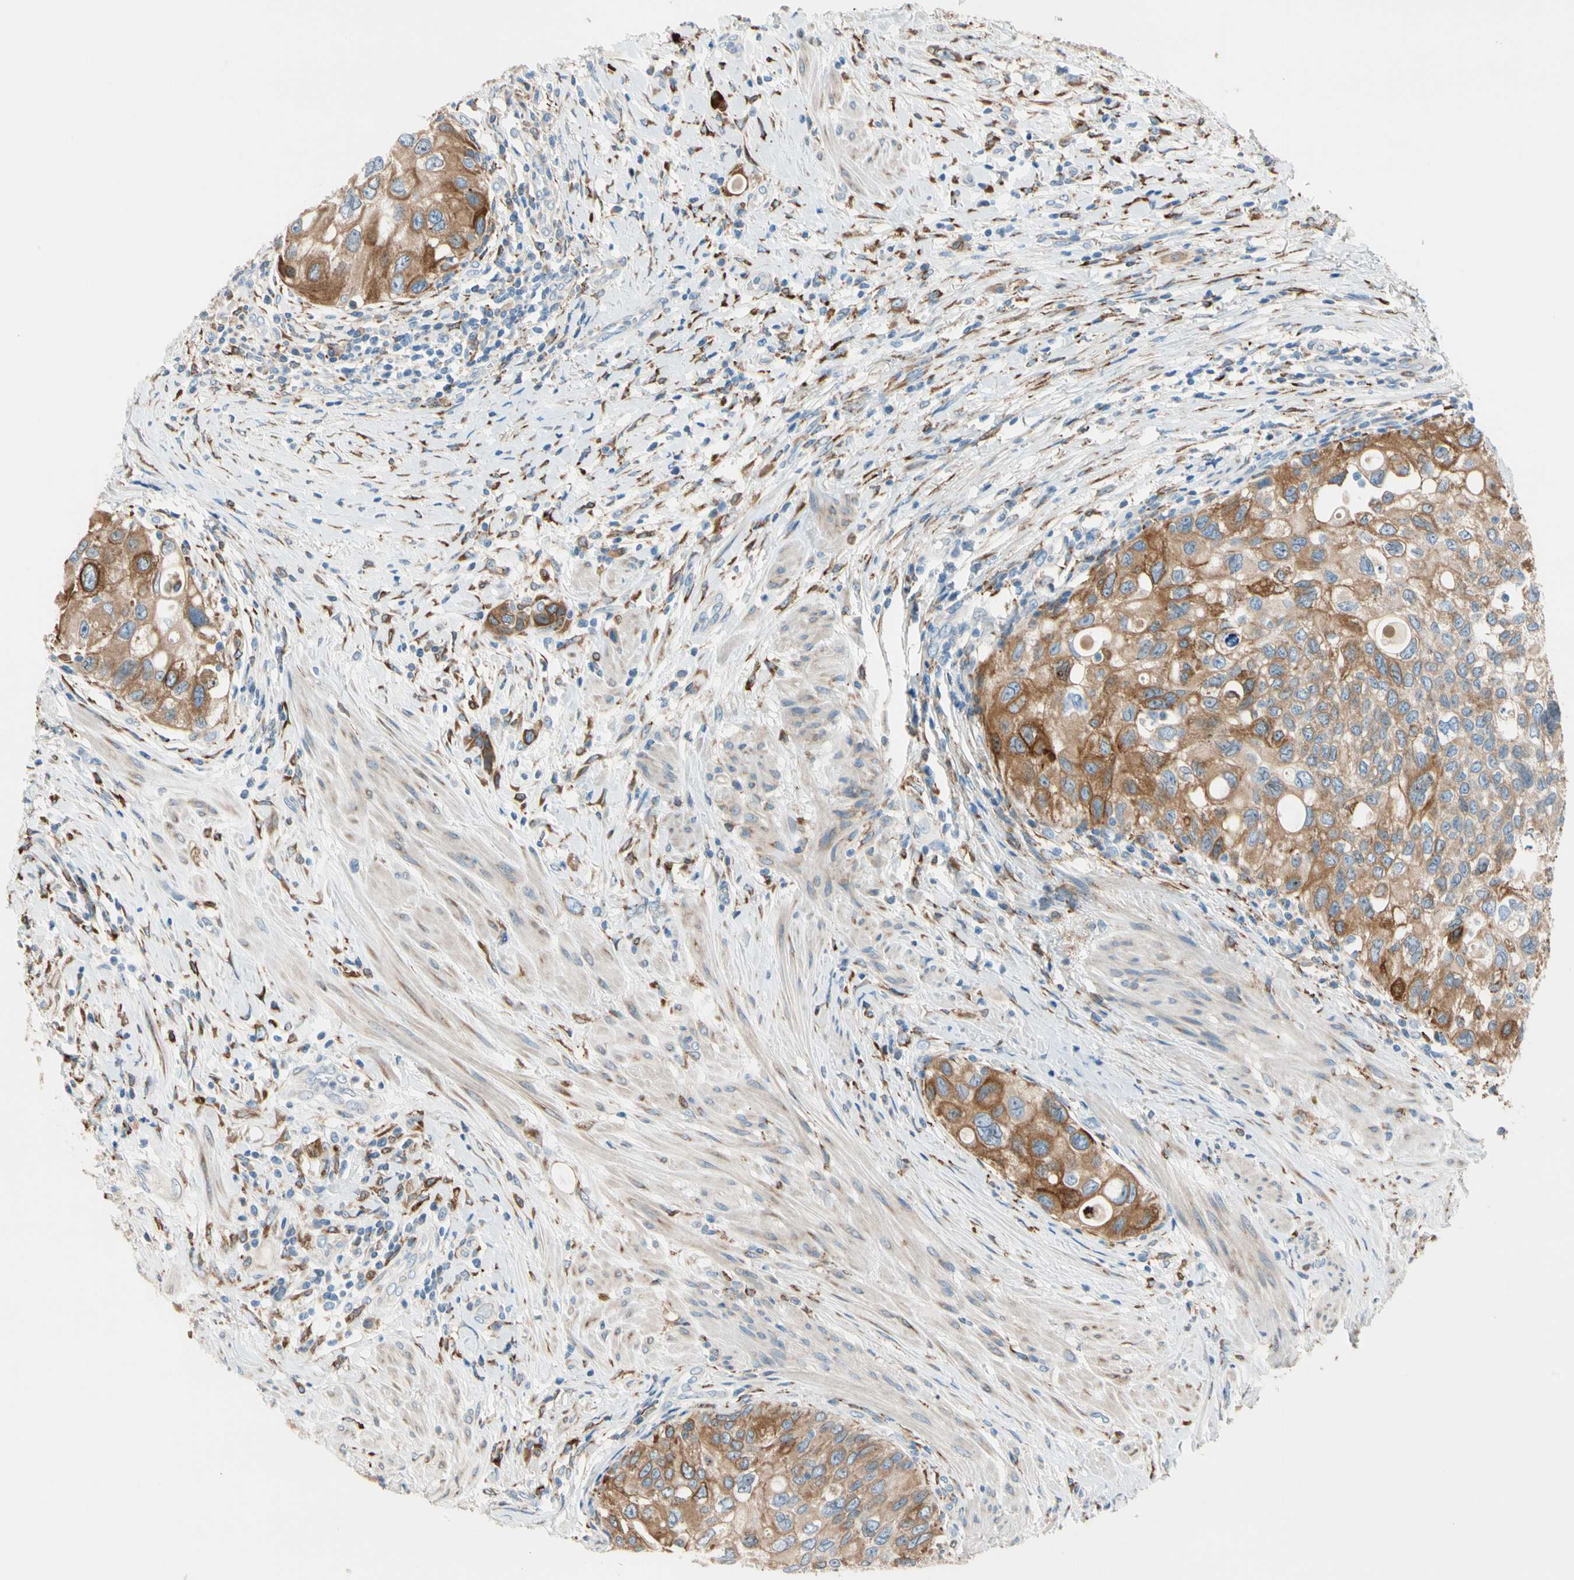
{"staining": {"intensity": "moderate", "quantity": ">75%", "location": "cytoplasmic/membranous"}, "tissue": "urothelial cancer", "cell_type": "Tumor cells", "image_type": "cancer", "snomed": [{"axis": "morphology", "description": "Urothelial carcinoma, High grade"}, {"axis": "topography", "description": "Urinary bladder"}], "caption": "An image of high-grade urothelial carcinoma stained for a protein reveals moderate cytoplasmic/membranous brown staining in tumor cells.", "gene": "LRPAP1", "patient": {"sex": "female", "age": 56}}